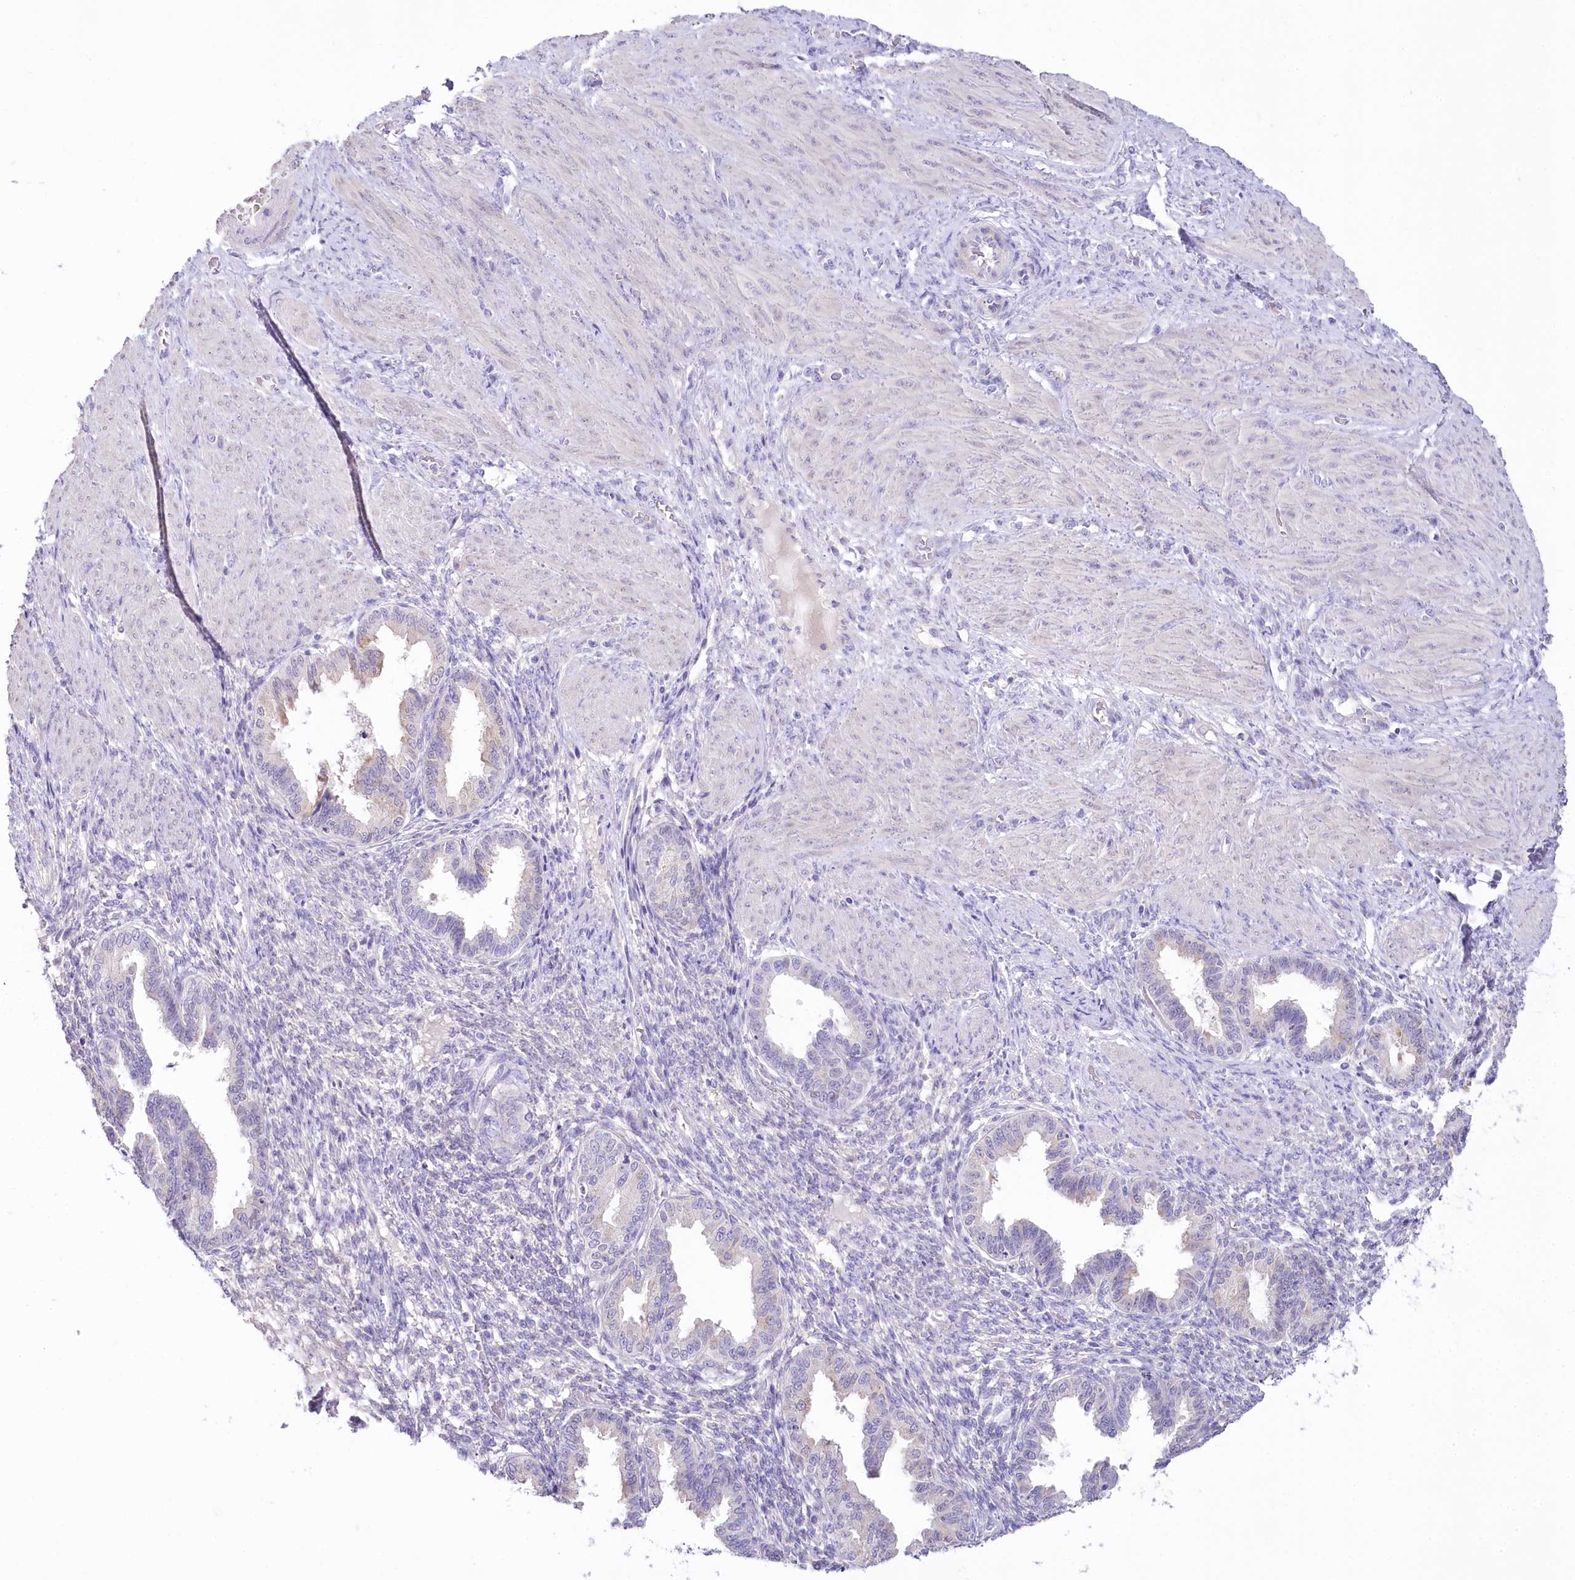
{"staining": {"intensity": "negative", "quantity": "none", "location": "none"}, "tissue": "endometrium", "cell_type": "Cells in endometrial stroma", "image_type": "normal", "snomed": [{"axis": "morphology", "description": "Normal tissue, NOS"}, {"axis": "topography", "description": "Endometrium"}], "caption": "Cells in endometrial stroma are negative for protein expression in unremarkable human endometrium. Brightfield microscopy of immunohistochemistry stained with DAB (brown) and hematoxylin (blue), captured at high magnification.", "gene": "MYOZ1", "patient": {"sex": "female", "age": 33}}